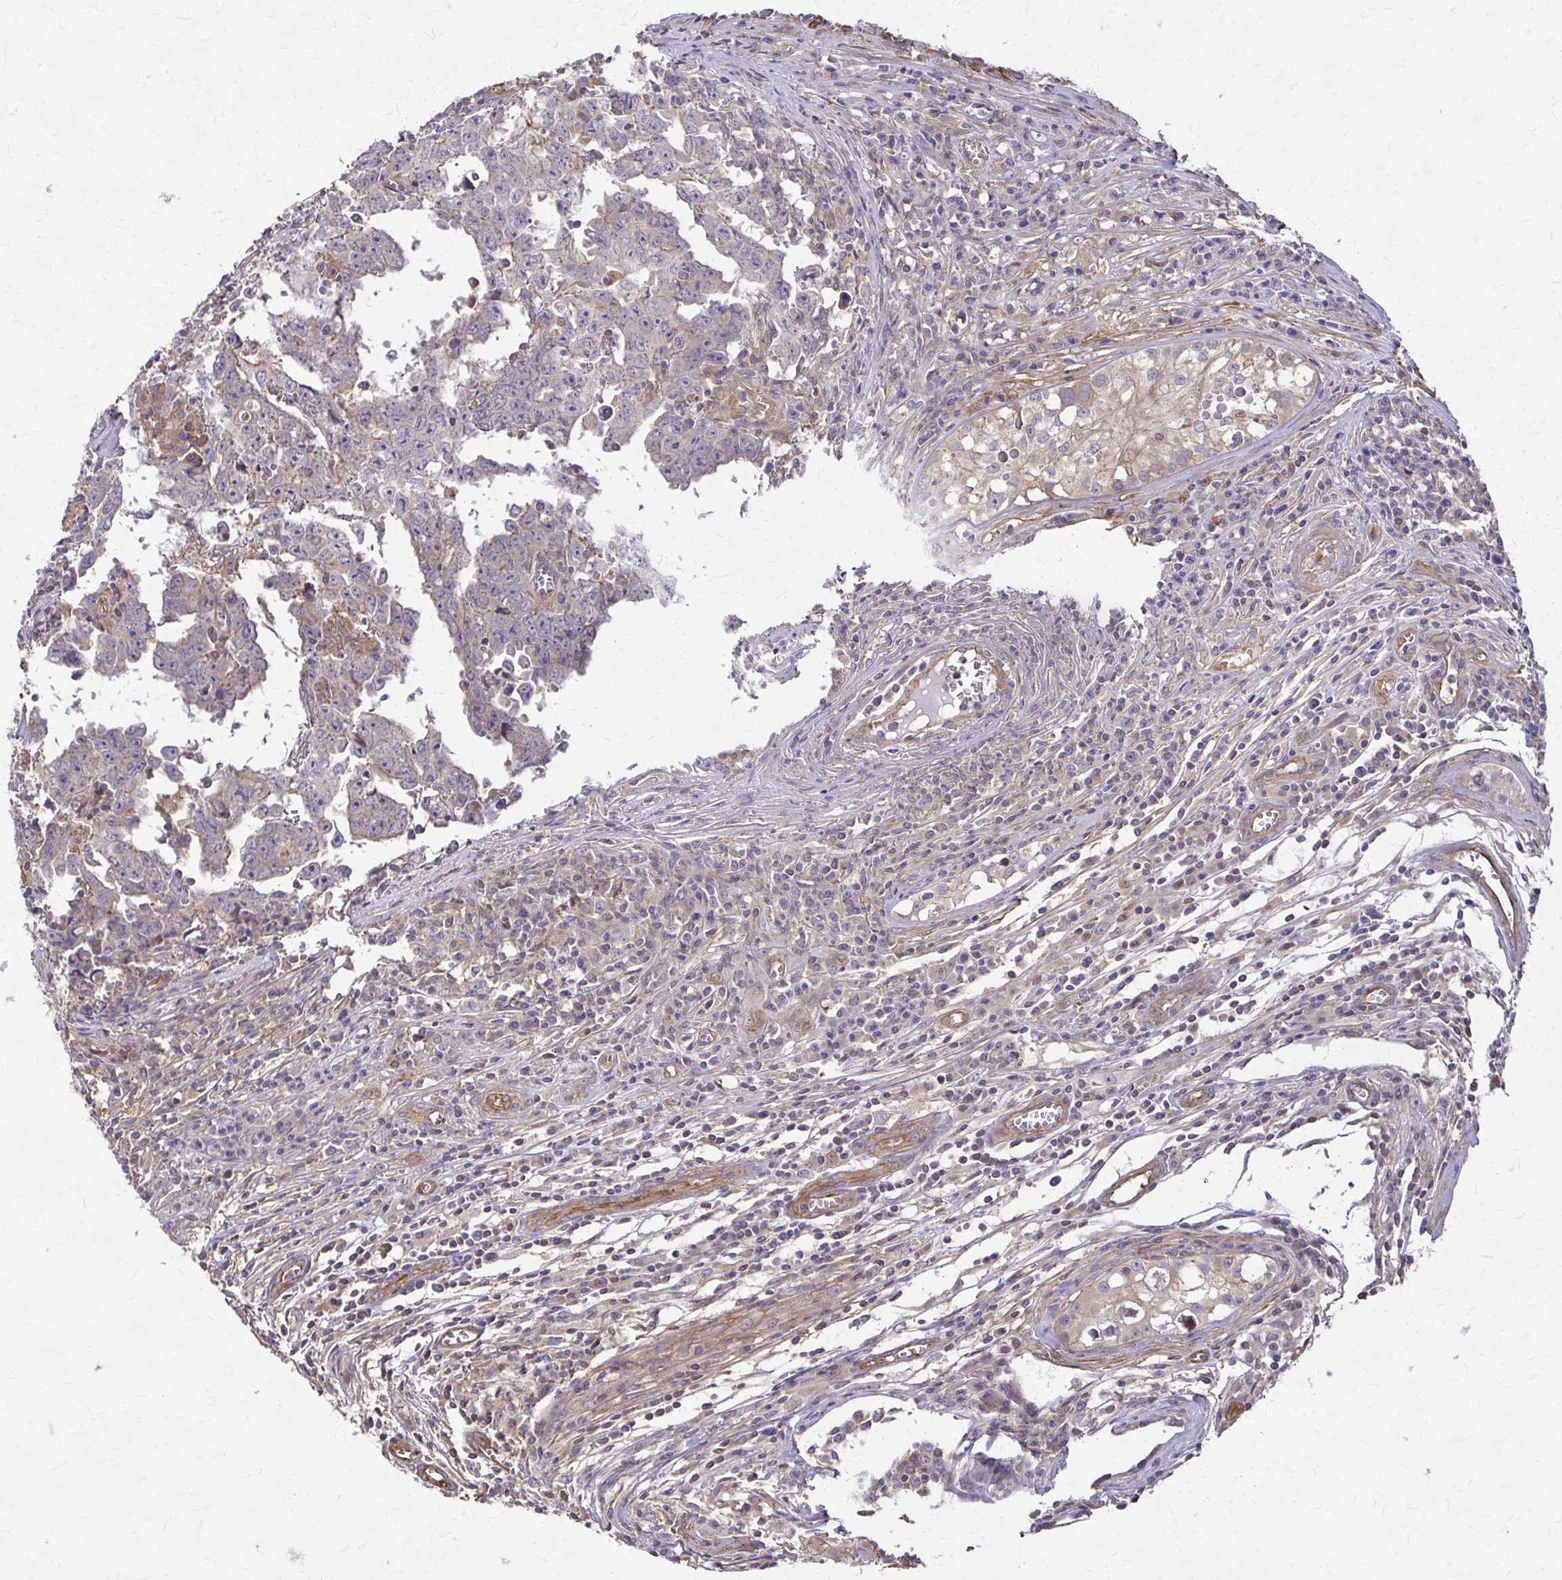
{"staining": {"intensity": "negative", "quantity": "none", "location": "none"}, "tissue": "testis cancer", "cell_type": "Tumor cells", "image_type": "cancer", "snomed": [{"axis": "morphology", "description": "Carcinoma, Embryonal, NOS"}, {"axis": "topography", "description": "Testis"}], "caption": "This is an IHC histopathology image of human embryonal carcinoma (testis). There is no expression in tumor cells.", "gene": "DSP", "patient": {"sex": "male", "age": 22}}